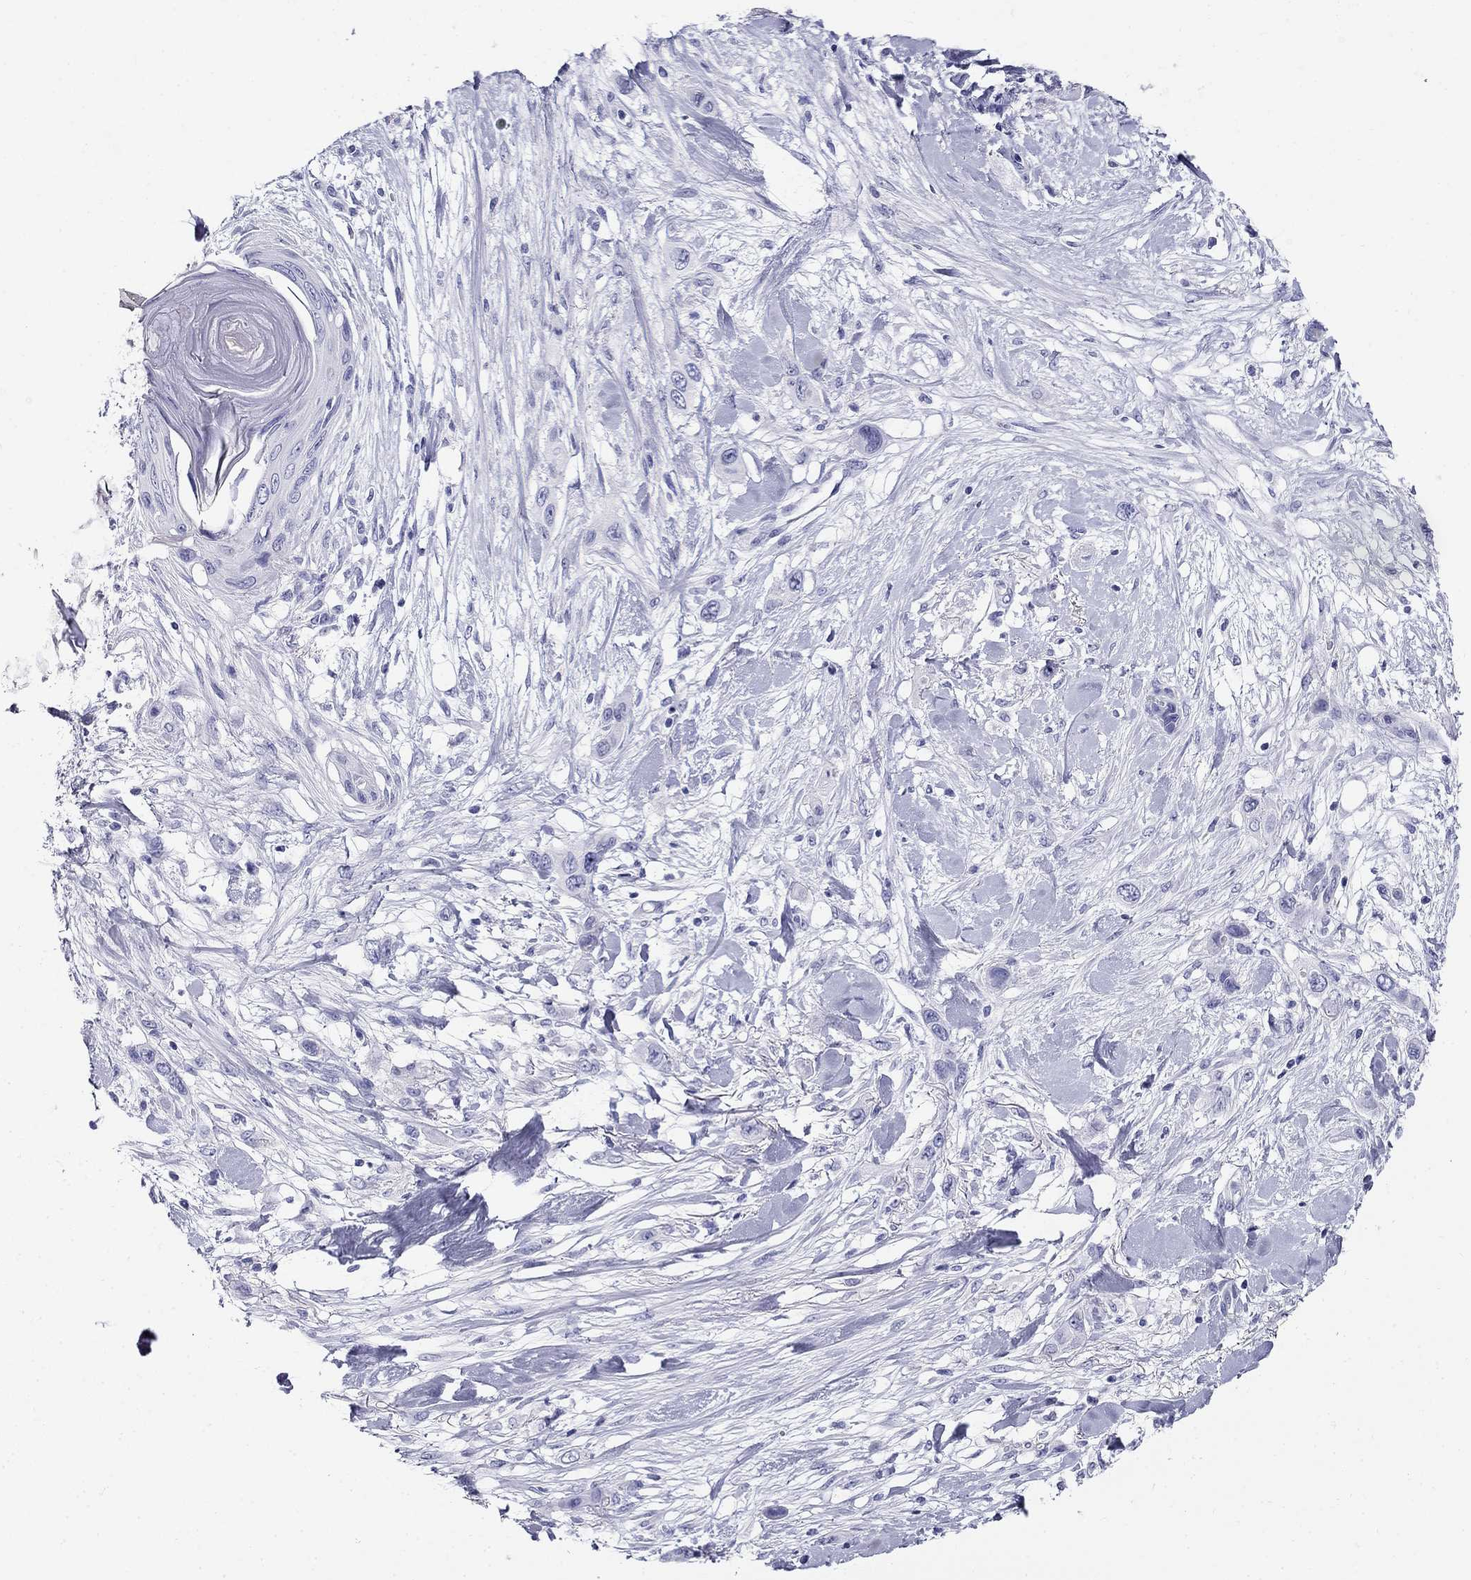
{"staining": {"intensity": "negative", "quantity": "none", "location": "none"}, "tissue": "skin cancer", "cell_type": "Tumor cells", "image_type": "cancer", "snomed": [{"axis": "morphology", "description": "Squamous cell carcinoma, NOS"}, {"axis": "topography", "description": "Skin"}], "caption": "Protein analysis of skin squamous cell carcinoma displays no significant positivity in tumor cells. Nuclei are stained in blue.", "gene": "PPP1R36", "patient": {"sex": "male", "age": 79}}